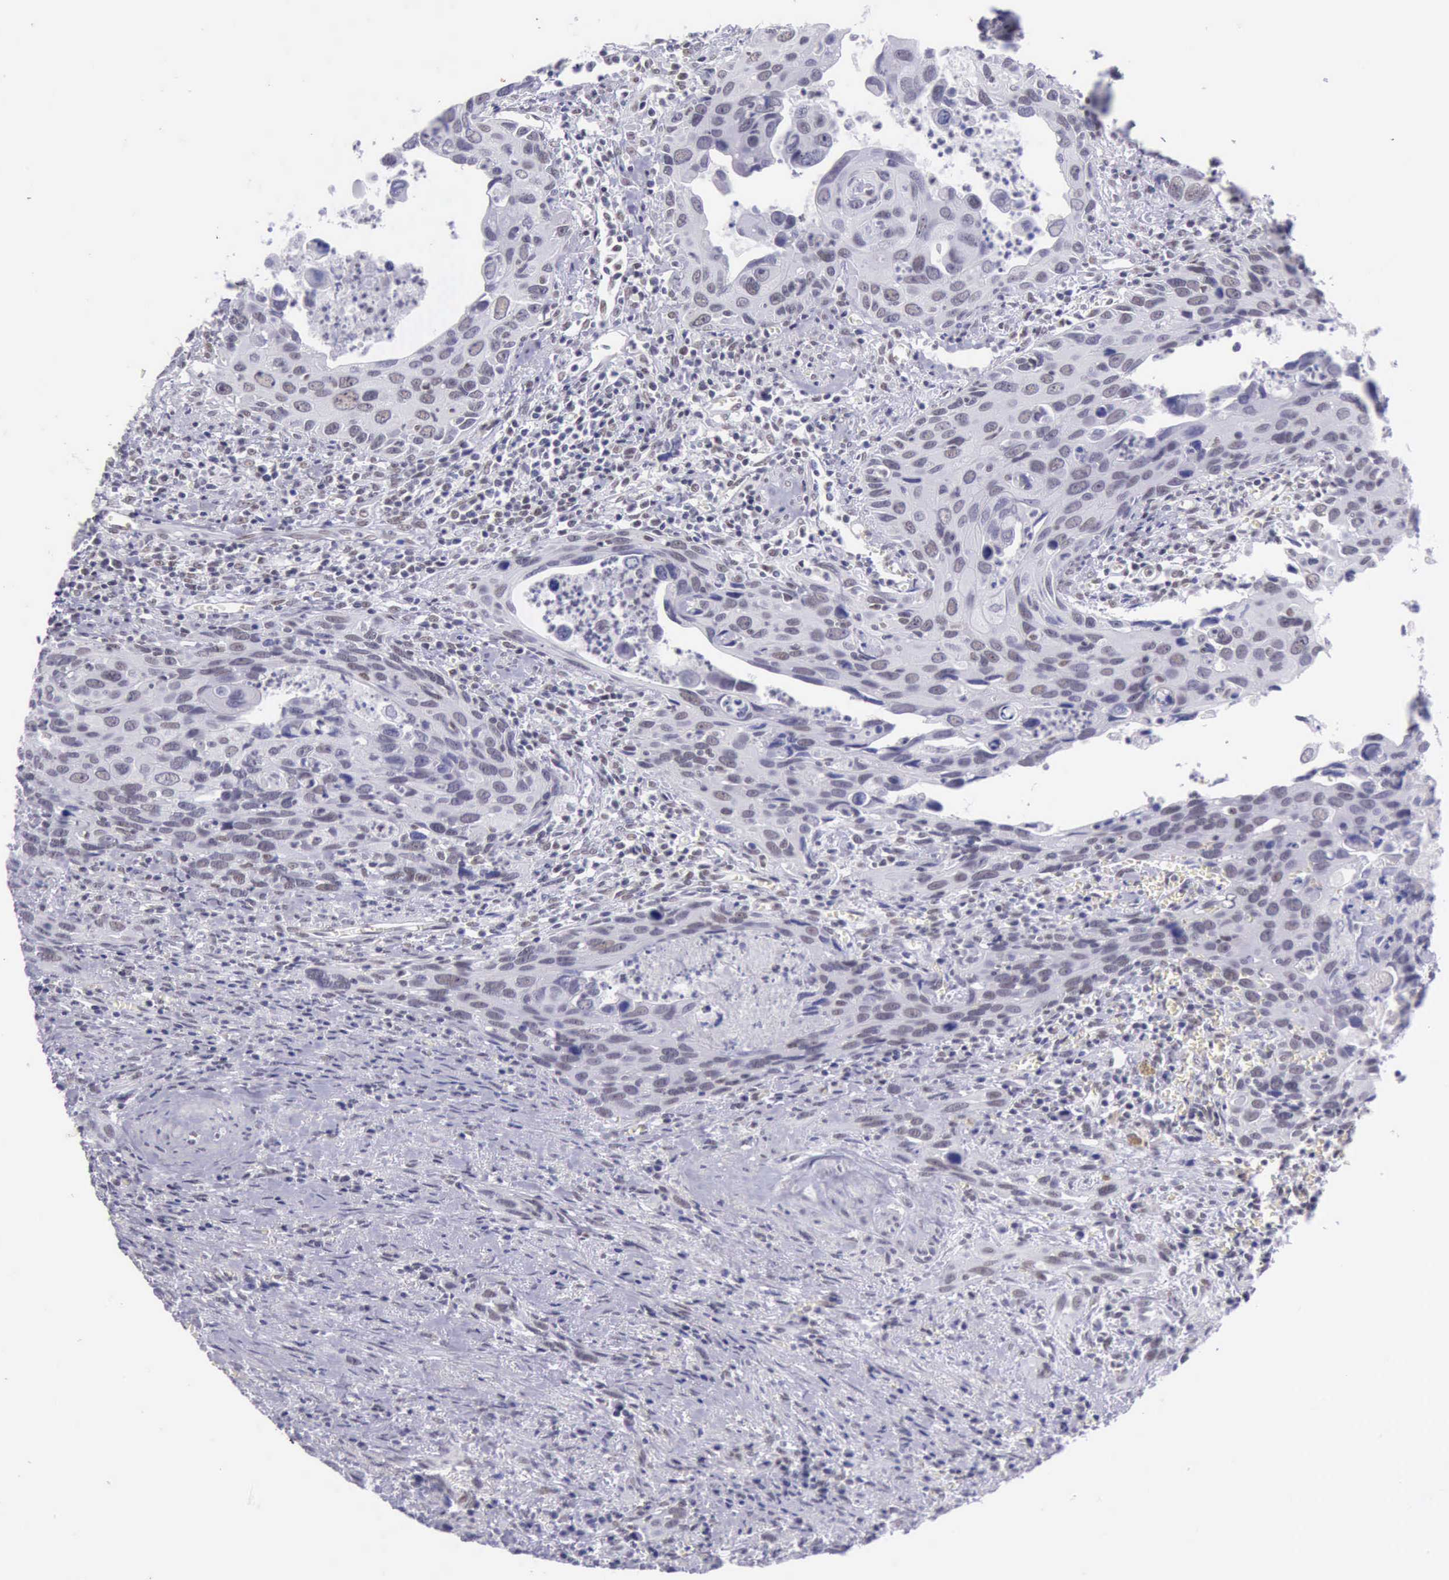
{"staining": {"intensity": "weak", "quantity": "<25%", "location": "nuclear"}, "tissue": "urothelial cancer", "cell_type": "Tumor cells", "image_type": "cancer", "snomed": [{"axis": "morphology", "description": "Urothelial carcinoma, High grade"}, {"axis": "topography", "description": "Urinary bladder"}], "caption": "A histopathology image of human high-grade urothelial carcinoma is negative for staining in tumor cells. (DAB (3,3'-diaminobenzidine) IHC with hematoxylin counter stain).", "gene": "EP300", "patient": {"sex": "male", "age": 71}}